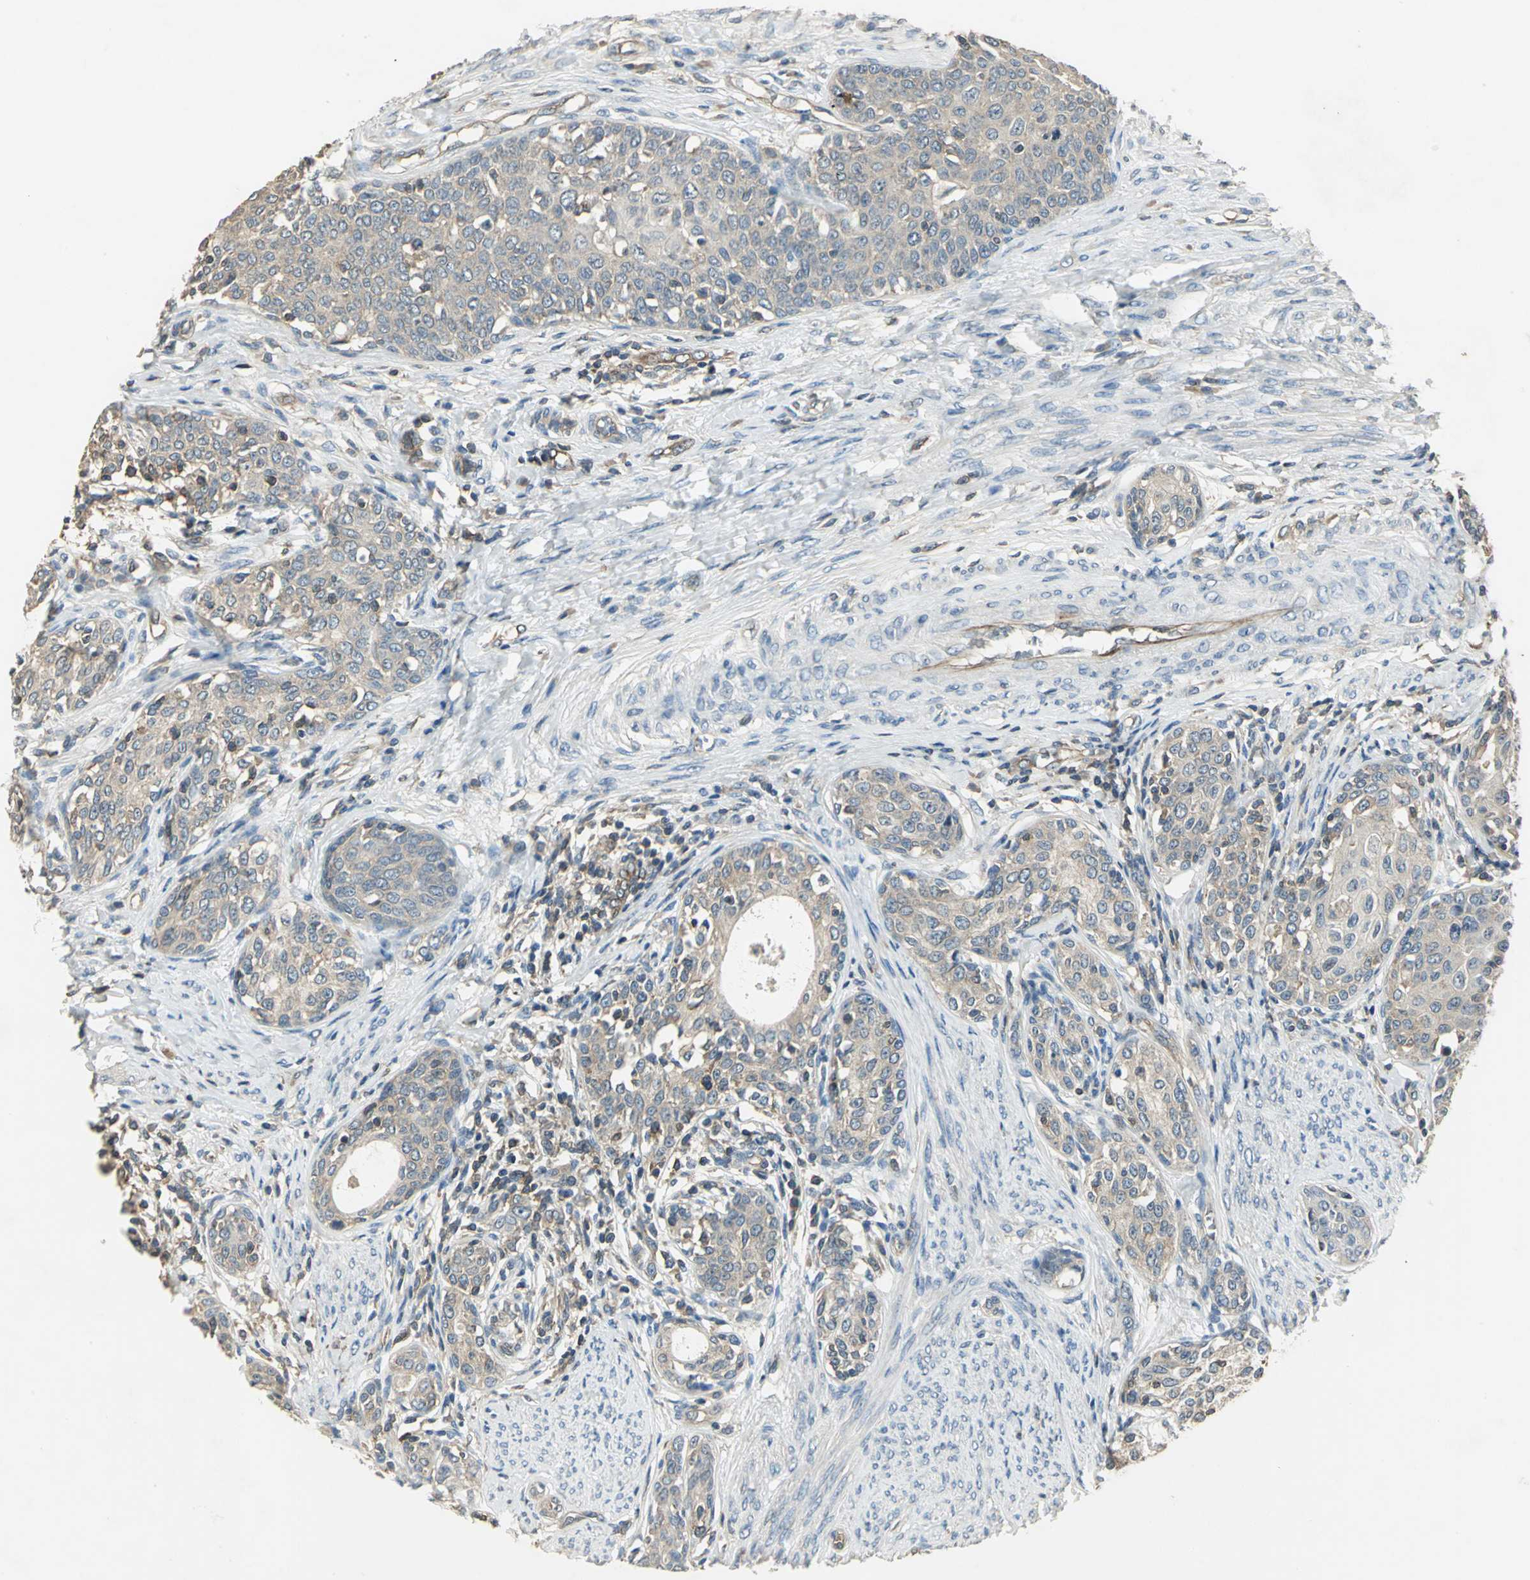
{"staining": {"intensity": "weak", "quantity": ">75%", "location": "cytoplasmic/membranous"}, "tissue": "cervical cancer", "cell_type": "Tumor cells", "image_type": "cancer", "snomed": [{"axis": "morphology", "description": "Squamous cell carcinoma, NOS"}, {"axis": "morphology", "description": "Adenocarcinoma, NOS"}, {"axis": "topography", "description": "Cervix"}], "caption": "IHC image of human cervical cancer (squamous cell carcinoma) stained for a protein (brown), which shows low levels of weak cytoplasmic/membranous expression in about >75% of tumor cells.", "gene": "RAPGEF1", "patient": {"sex": "female", "age": 52}}